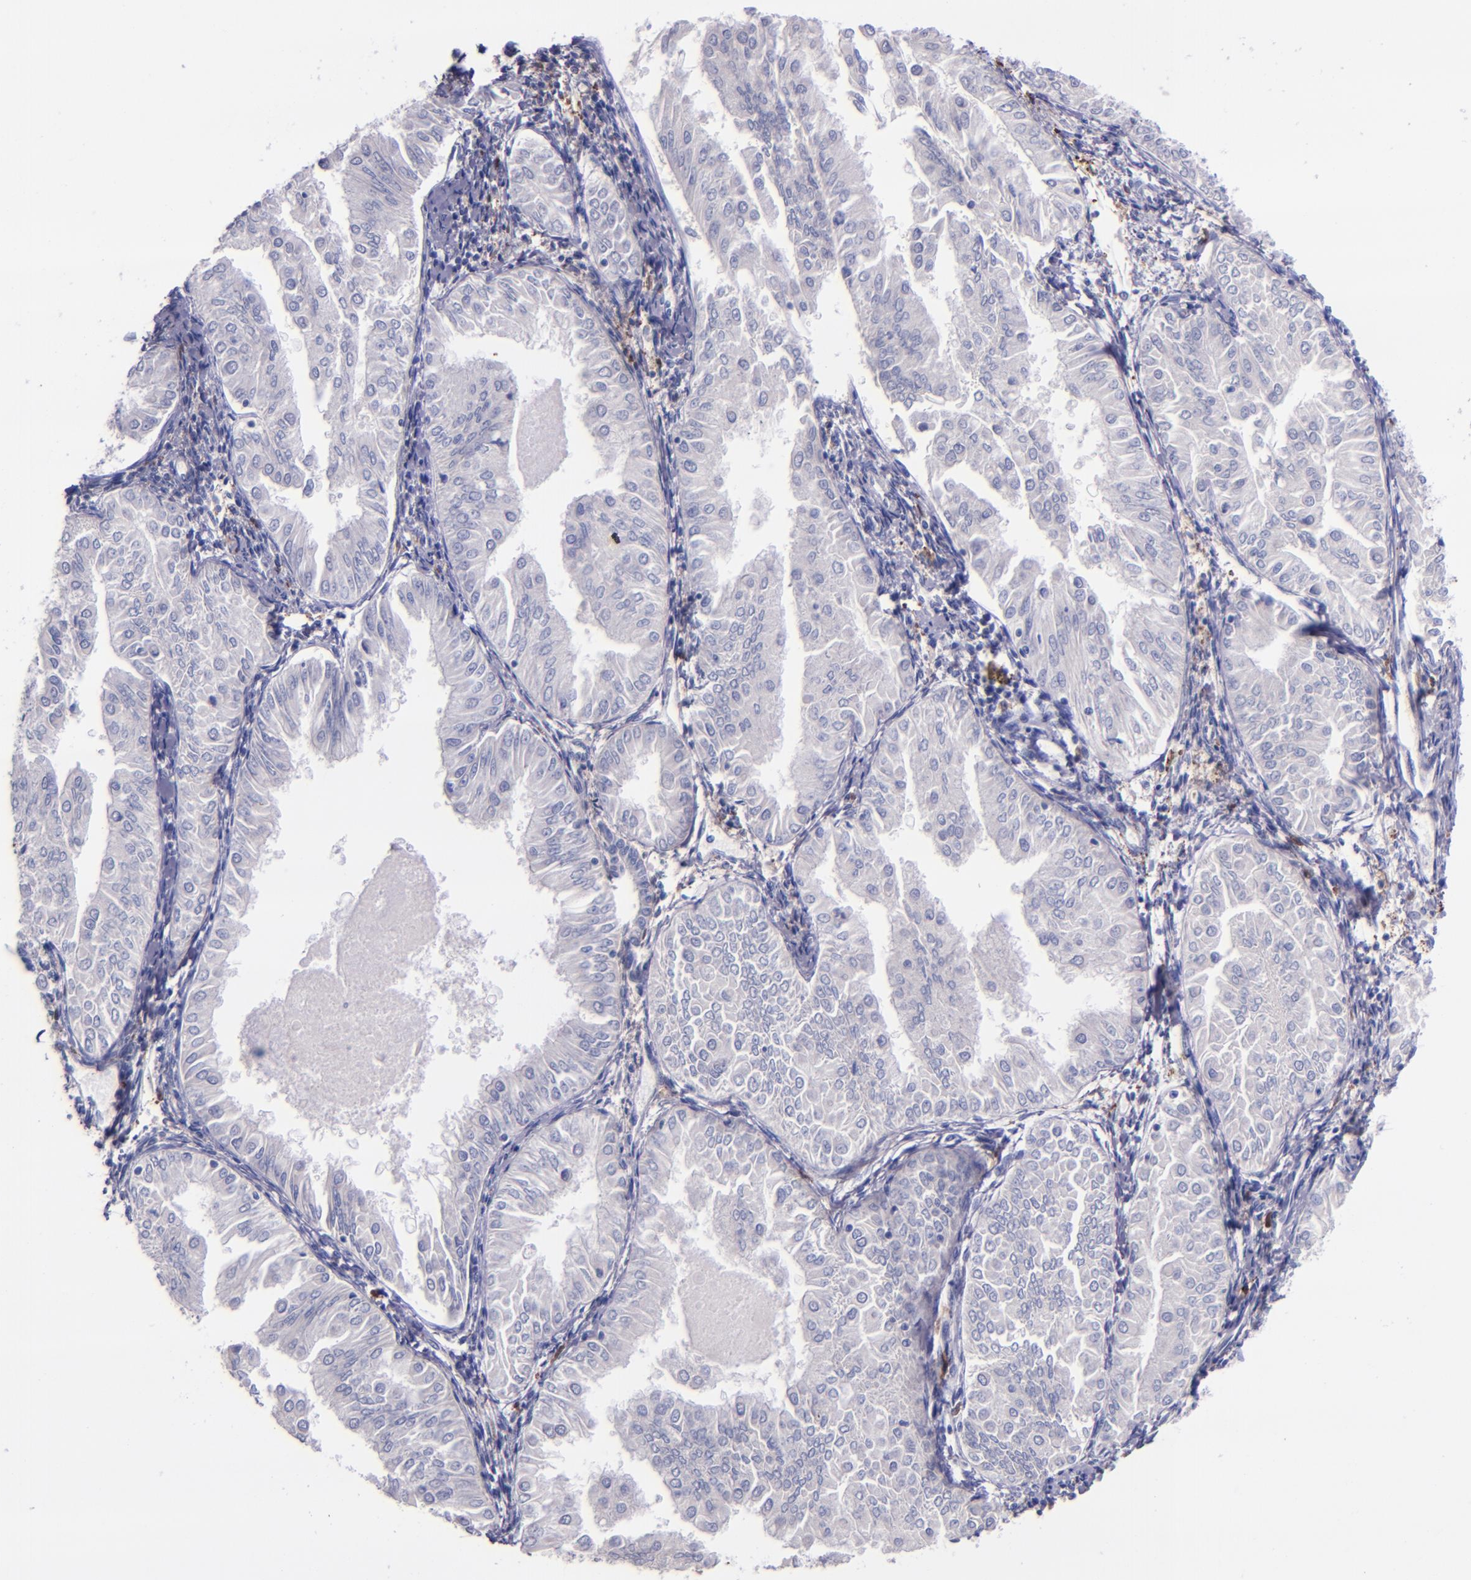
{"staining": {"intensity": "negative", "quantity": "none", "location": "none"}, "tissue": "endometrial cancer", "cell_type": "Tumor cells", "image_type": "cancer", "snomed": [{"axis": "morphology", "description": "Adenocarcinoma, NOS"}, {"axis": "topography", "description": "Endometrium"}], "caption": "Immunohistochemical staining of endometrial cancer shows no significant expression in tumor cells.", "gene": "F13A1", "patient": {"sex": "female", "age": 53}}